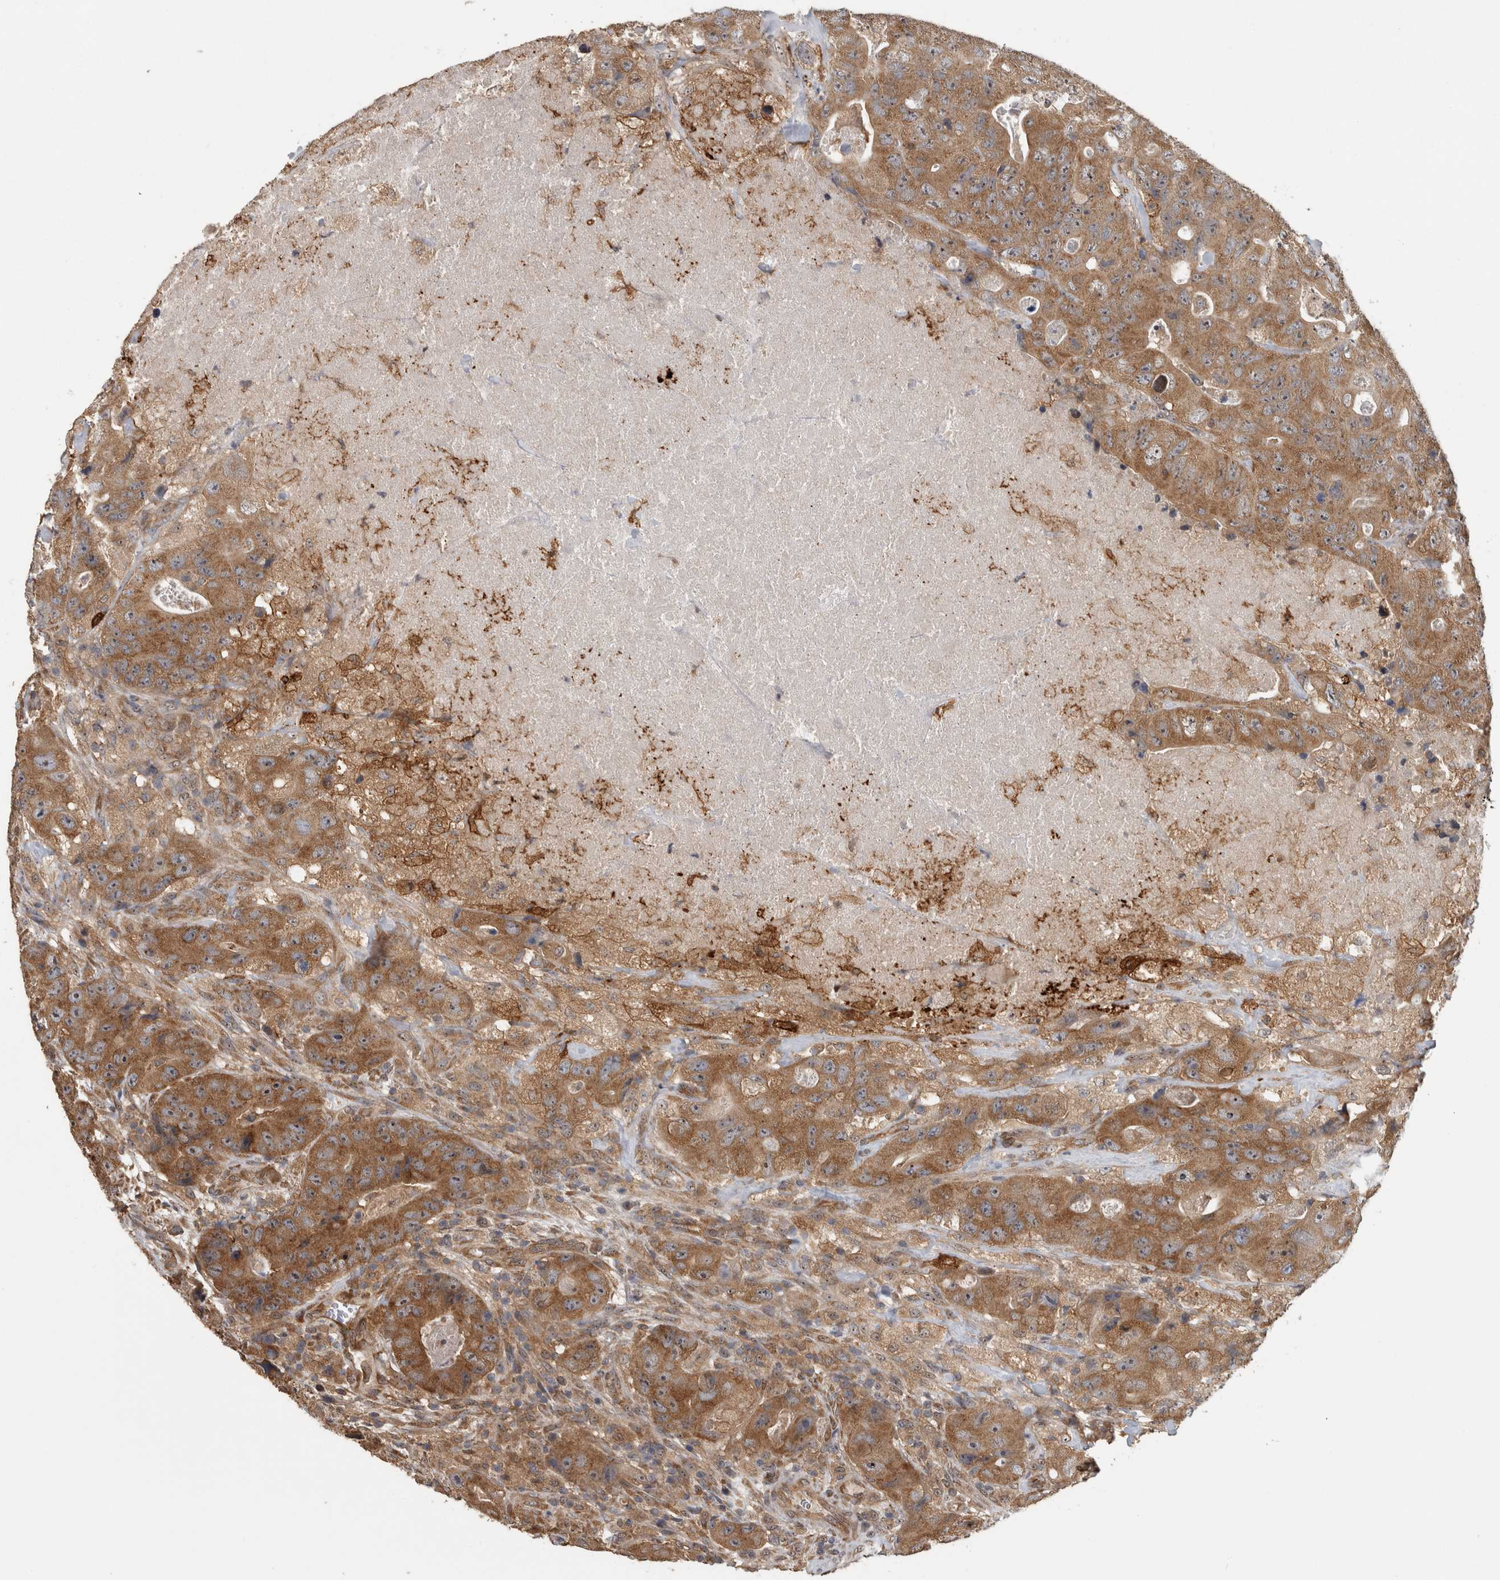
{"staining": {"intensity": "moderate", "quantity": ">75%", "location": "cytoplasmic/membranous"}, "tissue": "colorectal cancer", "cell_type": "Tumor cells", "image_type": "cancer", "snomed": [{"axis": "morphology", "description": "Adenocarcinoma, NOS"}, {"axis": "topography", "description": "Colon"}], "caption": "There is medium levels of moderate cytoplasmic/membranous expression in tumor cells of colorectal cancer (adenocarcinoma), as demonstrated by immunohistochemical staining (brown color).", "gene": "ATXN2", "patient": {"sex": "female", "age": 46}}